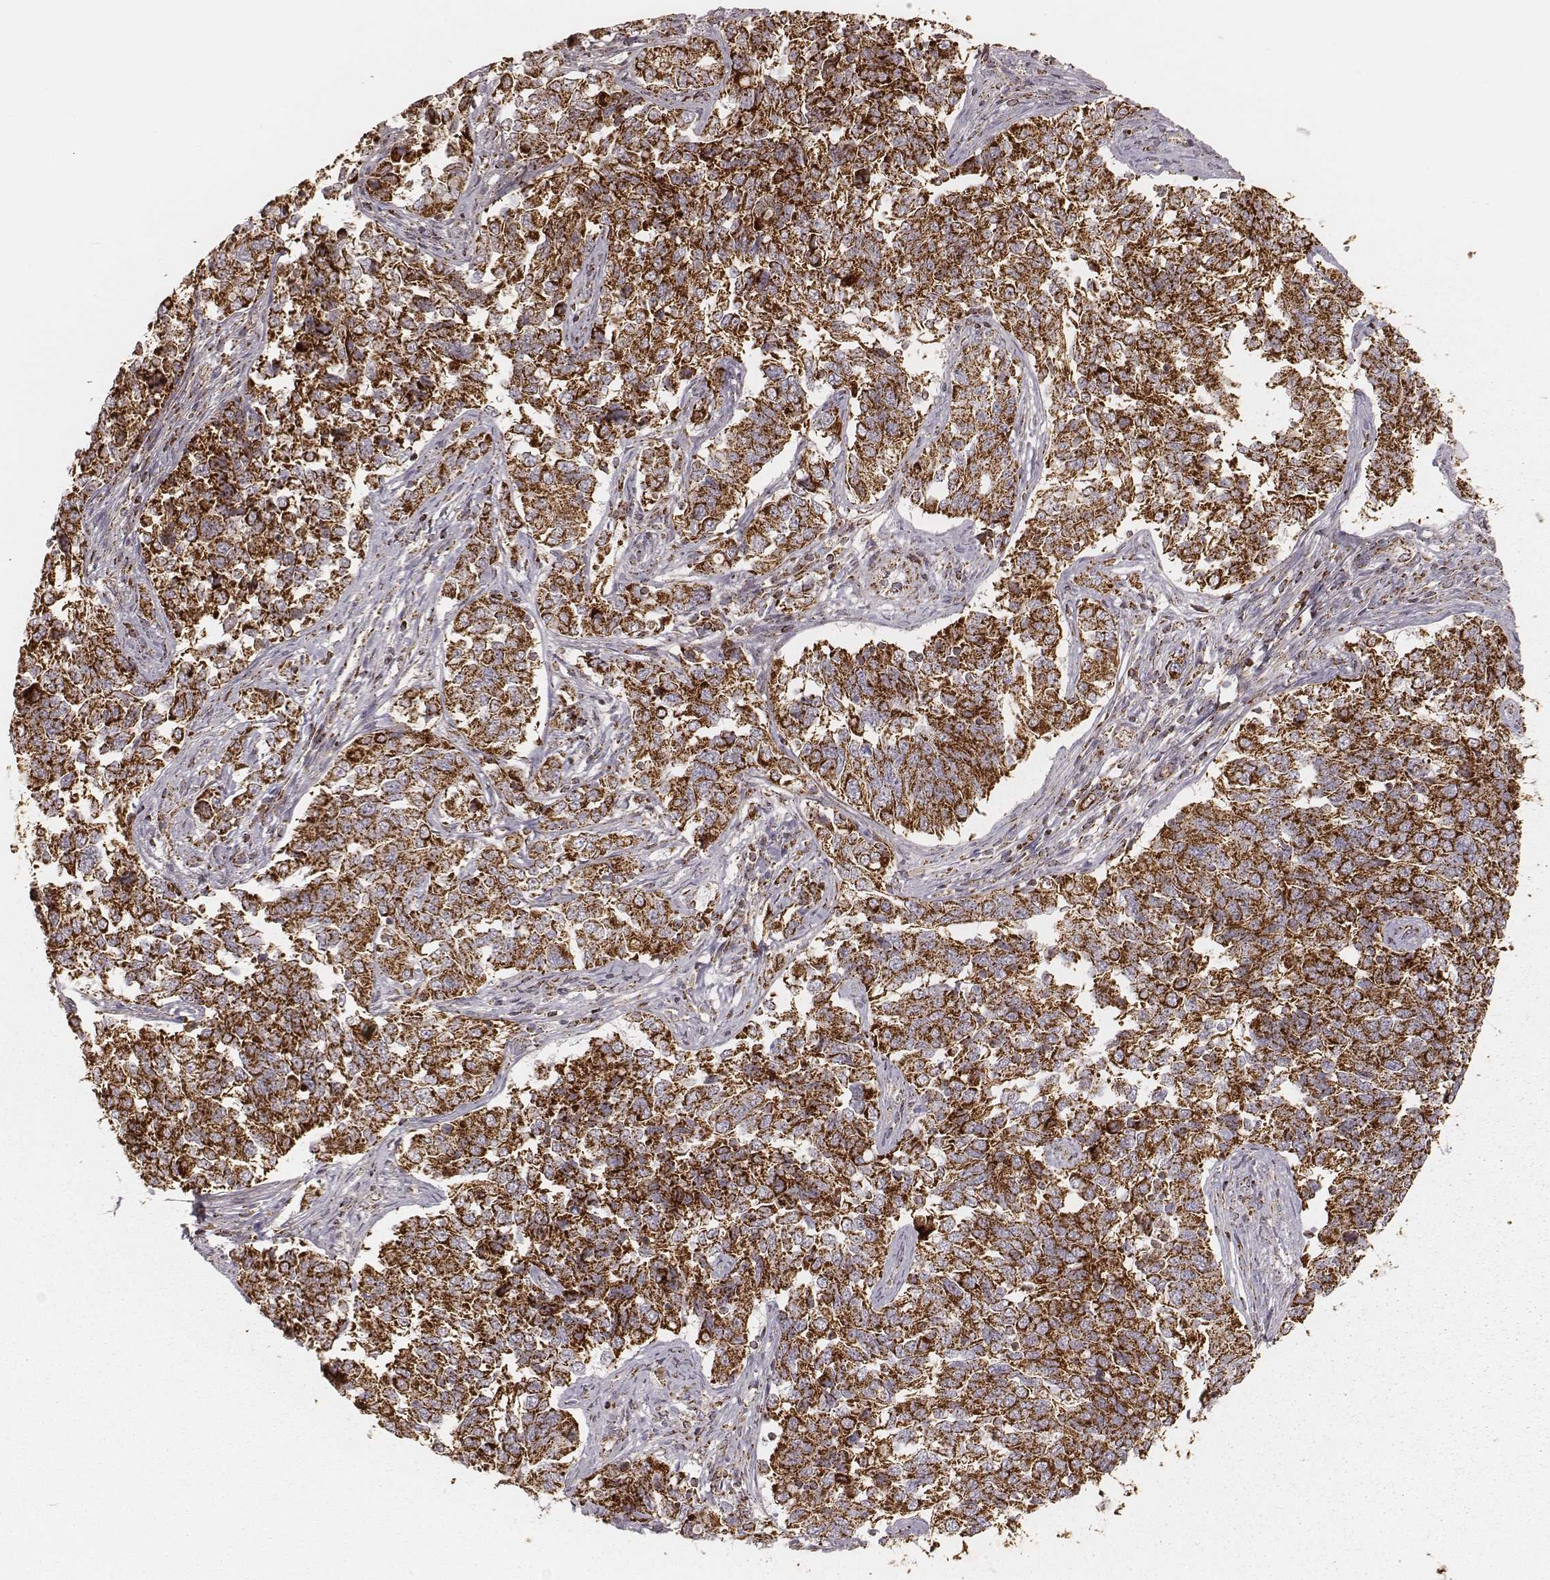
{"staining": {"intensity": "strong", "quantity": ">75%", "location": "cytoplasmic/membranous"}, "tissue": "endometrial cancer", "cell_type": "Tumor cells", "image_type": "cancer", "snomed": [{"axis": "morphology", "description": "Adenocarcinoma, NOS"}, {"axis": "topography", "description": "Endometrium"}], "caption": "The immunohistochemical stain labels strong cytoplasmic/membranous expression in tumor cells of endometrial cancer (adenocarcinoma) tissue. The protein is shown in brown color, while the nuclei are stained blue.", "gene": "CS", "patient": {"sex": "female", "age": 43}}